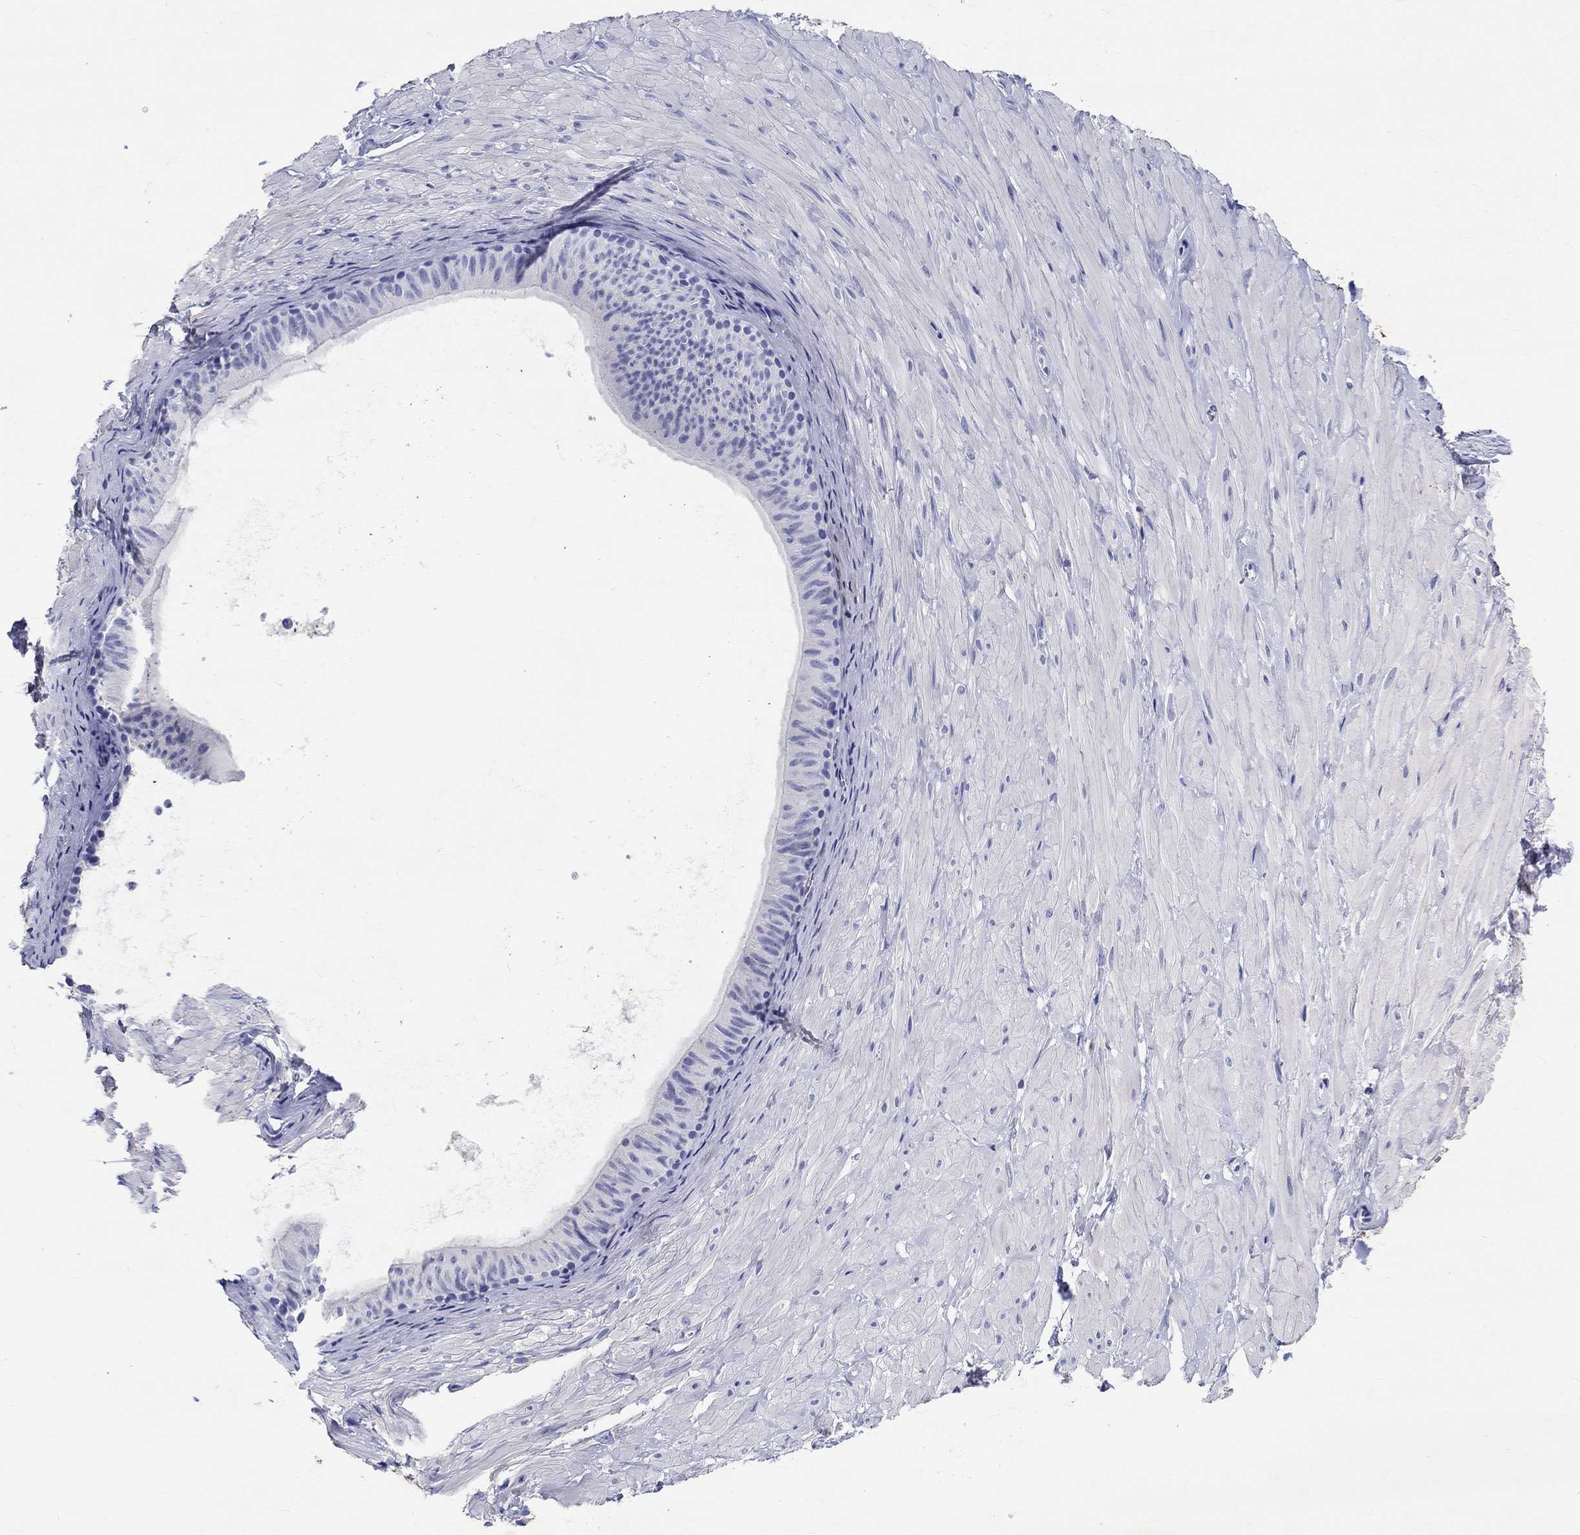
{"staining": {"intensity": "negative", "quantity": "none", "location": "none"}, "tissue": "adipose tissue", "cell_type": "Adipocytes", "image_type": "normal", "snomed": [{"axis": "morphology", "description": "Normal tissue, NOS"}, {"axis": "topography", "description": "Smooth muscle"}, {"axis": "topography", "description": "Peripheral nerve tissue"}], "caption": "Immunohistochemistry (IHC) of normal human adipose tissue displays no staining in adipocytes. (DAB immunohistochemistry with hematoxylin counter stain).", "gene": "EPX", "patient": {"sex": "male", "age": 22}}